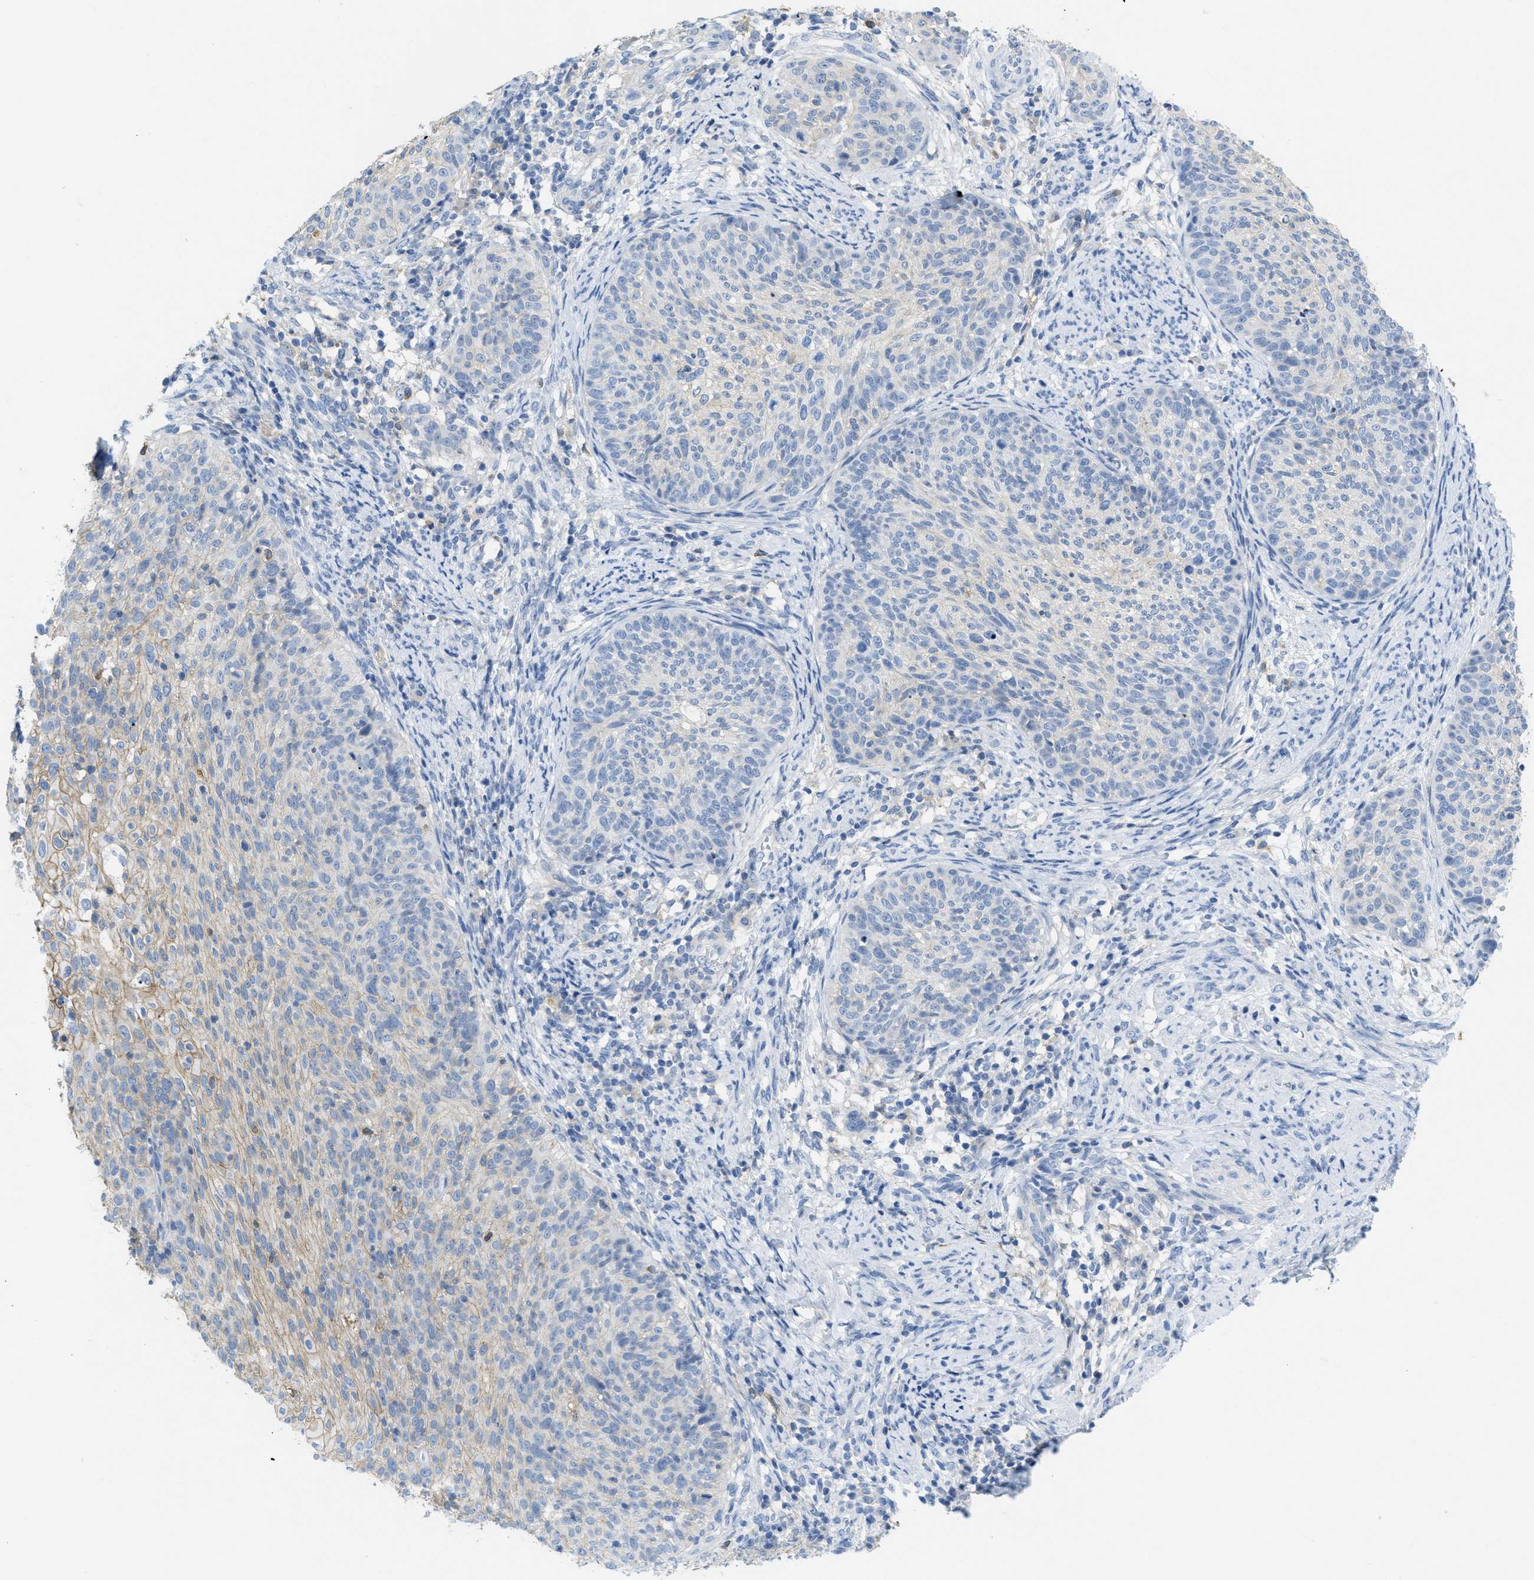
{"staining": {"intensity": "moderate", "quantity": "<25%", "location": "cytoplasmic/membranous"}, "tissue": "cervical cancer", "cell_type": "Tumor cells", "image_type": "cancer", "snomed": [{"axis": "morphology", "description": "Squamous cell carcinoma, NOS"}, {"axis": "topography", "description": "Cervix"}], "caption": "Cervical squamous cell carcinoma stained for a protein (brown) displays moderate cytoplasmic/membranous positive positivity in about <25% of tumor cells.", "gene": "CNNM4", "patient": {"sex": "female", "age": 70}}